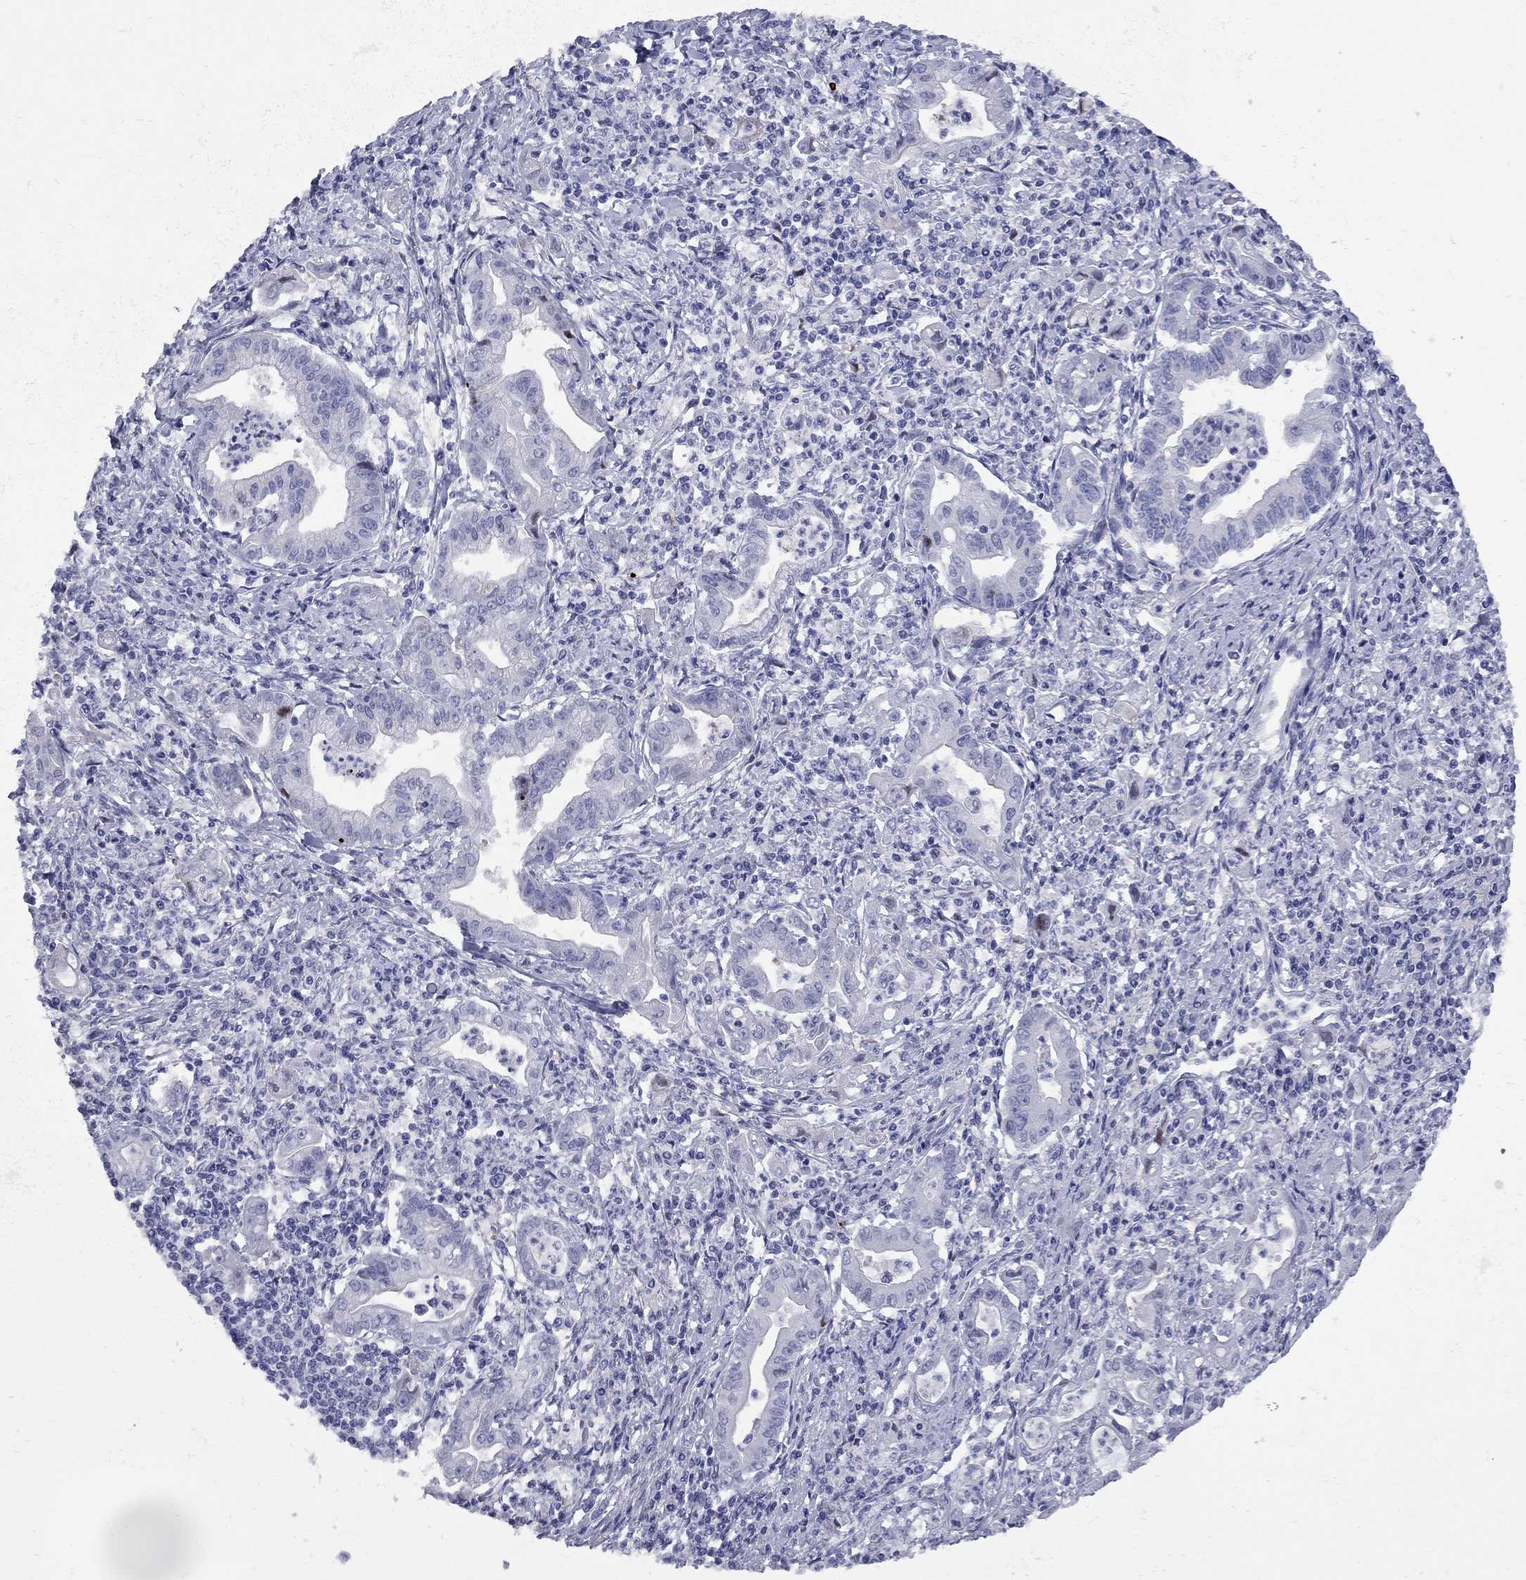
{"staining": {"intensity": "negative", "quantity": "none", "location": "none"}, "tissue": "stomach cancer", "cell_type": "Tumor cells", "image_type": "cancer", "snomed": [{"axis": "morphology", "description": "Adenocarcinoma, NOS"}, {"axis": "topography", "description": "Stomach, upper"}], "caption": "The immunohistochemistry (IHC) image has no significant expression in tumor cells of stomach adenocarcinoma tissue.", "gene": "CCNA1", "patient": {"sex": "female", "age": 79}}